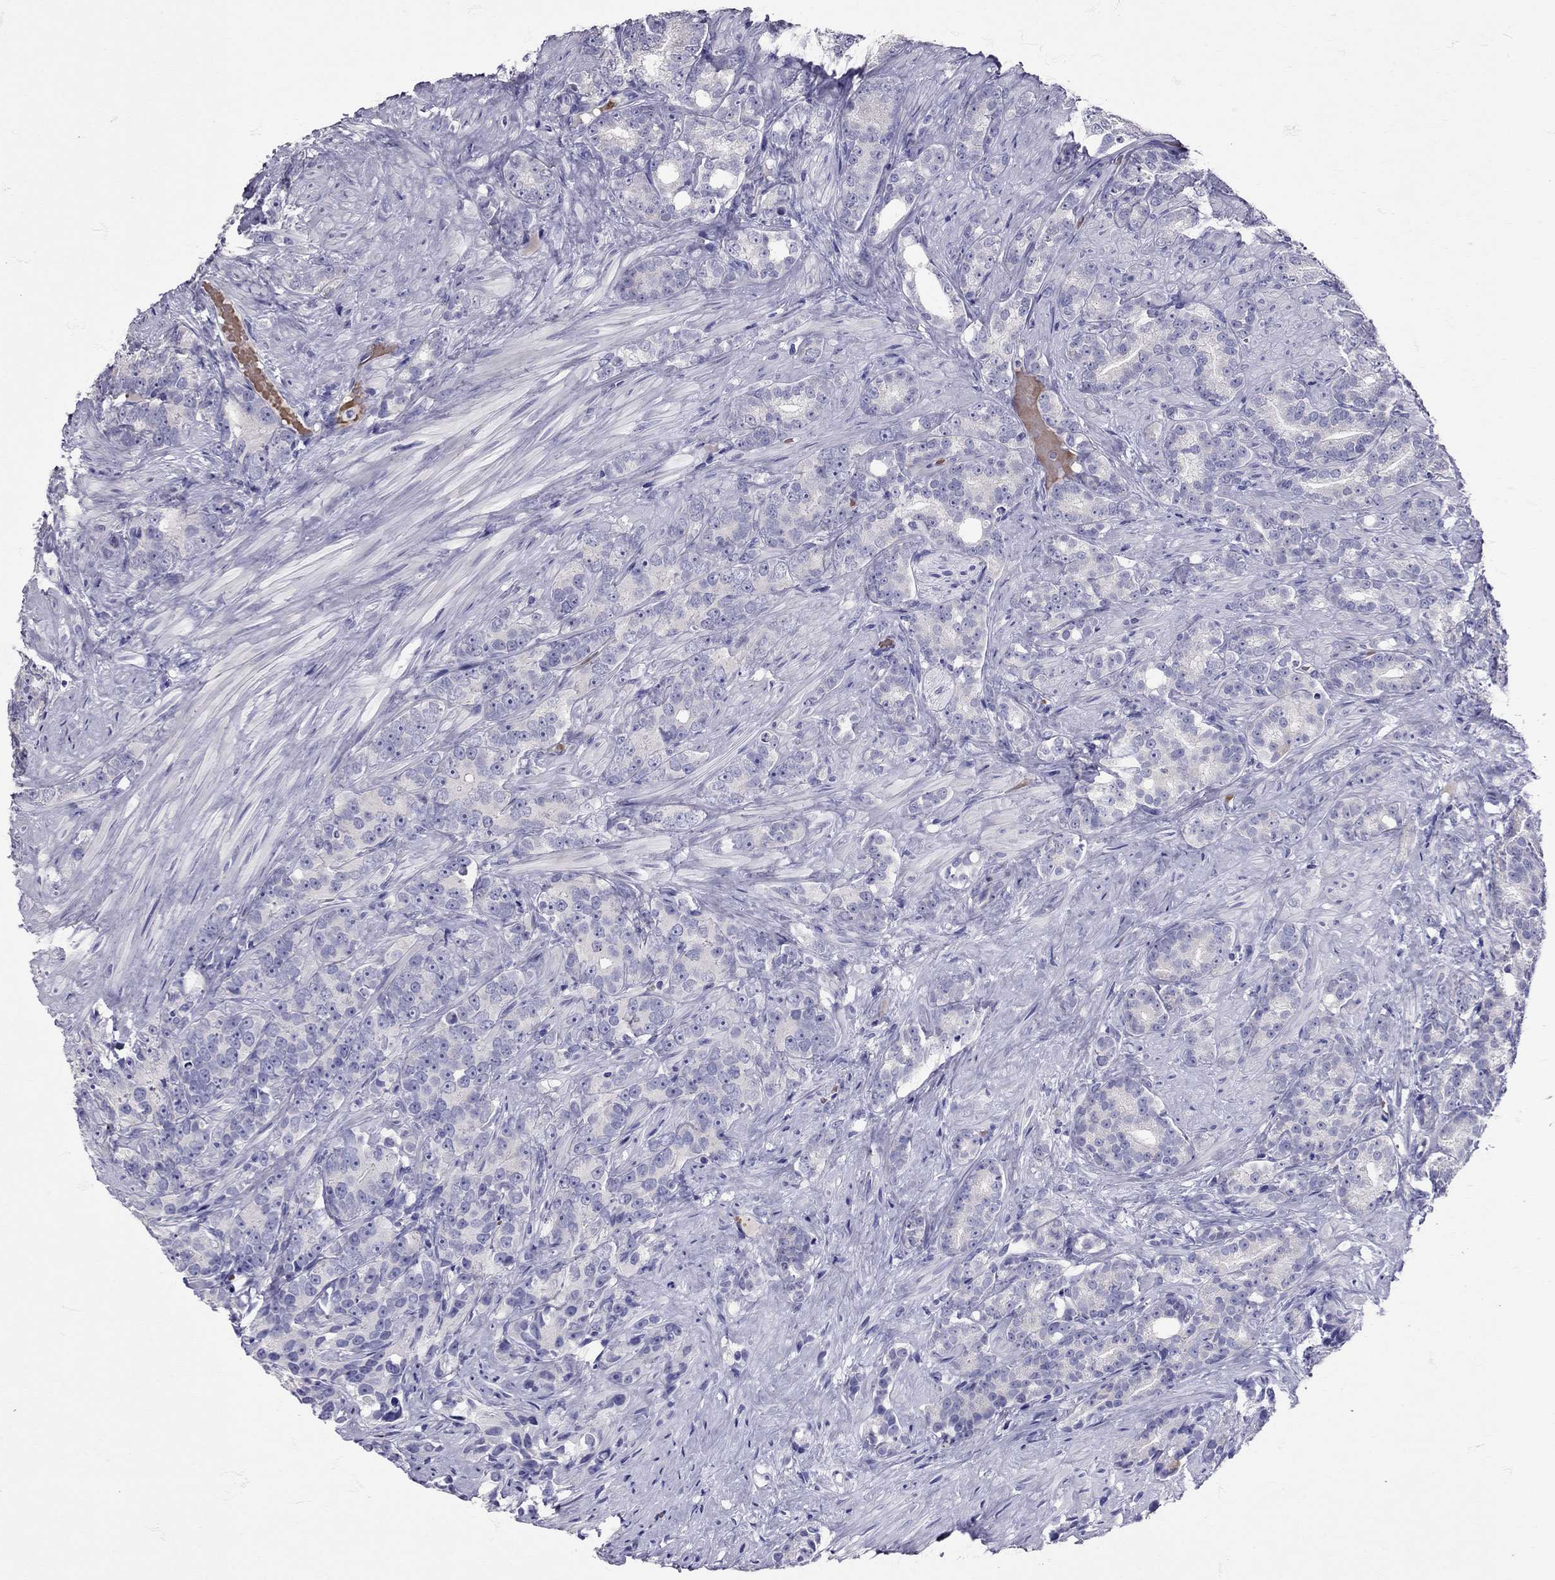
{"staining": {"intensity": "negative", "quantity": "none", "location": "none"}, "tissue": "prostate cancer", "cell_type": "Tumor cells", "image_type": "cancer", "snomed": [{"axis": "morphology", "description": "Adenocarcinoma, High grade"}, {"axis": "topography", "description": "Prostate"}], "caption": "DAB (3,3'-diaminobenzidine) immunohistochemical staining of human prostate cancer exhibits no significant staining in tumor cells.", "gene": "TBR1", "patient": {"sex": "male", "age": 90}}